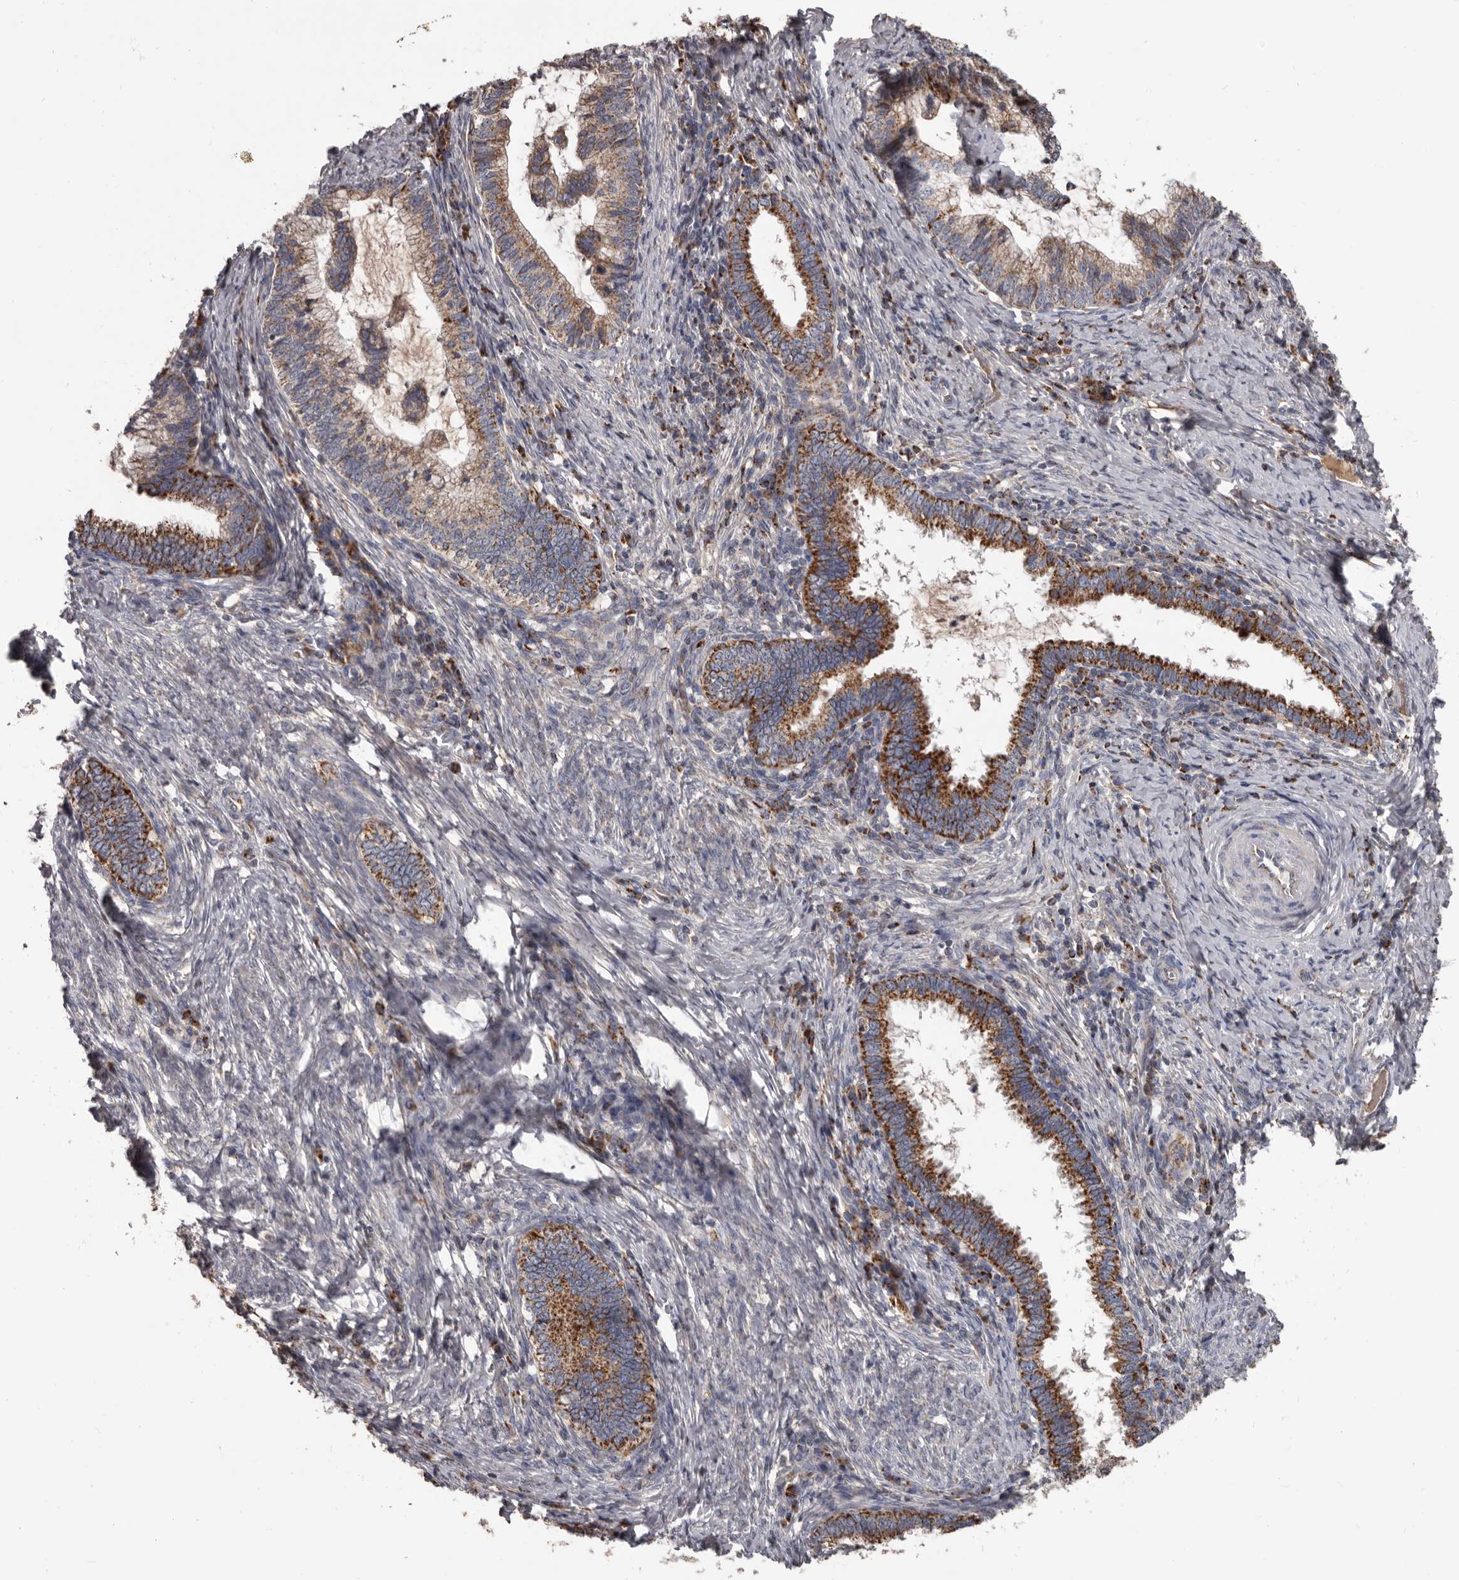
{"staining": {"intensity": "strong", "quantity": ">75%", "location": "cytoplasmic/membranous"}, "tissue": "cervical cancer", "cell_type": "Tumor cells", "image_type": "cancer", "snomed": [{"axis": "morphology", "description": "Adenocarcinoma, NOS"}, {"axis": "topography", "description": "Cervix"}], "caption": "About >75% of tumor cells in adenocarcinoma (cervical) show strong cytoplasmic/membranous protein staining as visualized by brown immunohistochemical staining.", "gene": "ALDH5A1", "patient": {"sex": "female", "age": 36}}